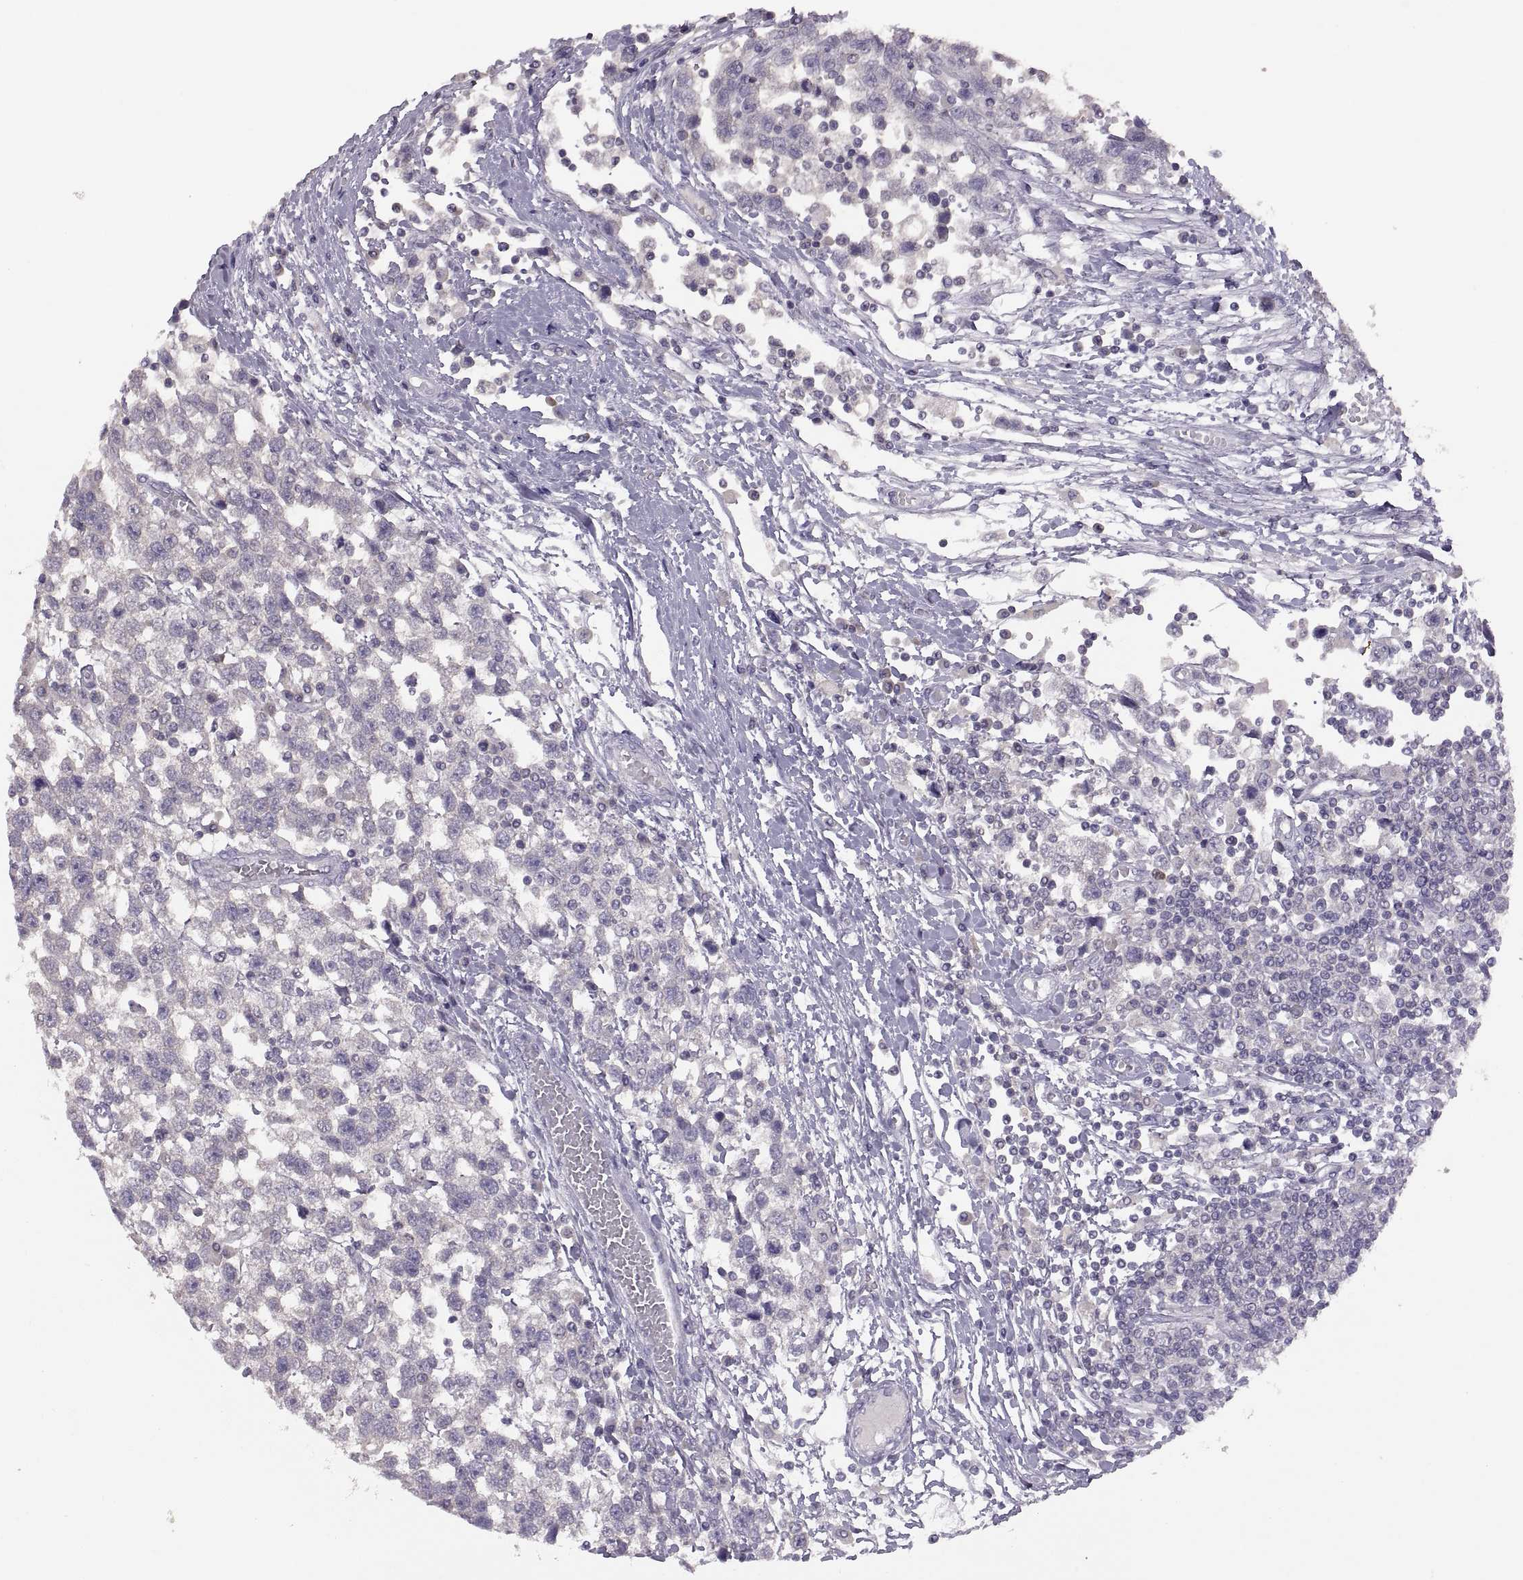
{"staining": {"intensity": "negative", "quantity": "none", "location": "none"}, "tissue": "testis cancer", "cell_type": "Tumor cells", "image_type": "cancer", "snomed": [{"axis": "morphology", "description": "Seminoma, NOS"}, {"axis": "topography", "description": "Testis"}], "caption": "IHC image of neoplastic tissue: seminoma (testis) stained with DAB shows no significant protein expression in tumor cells. (Brightfield microscopy of DAB immunohistochemistry at high magnification).", "gene": "TBX19", "patient": {"sex": "male", "age": 34}}